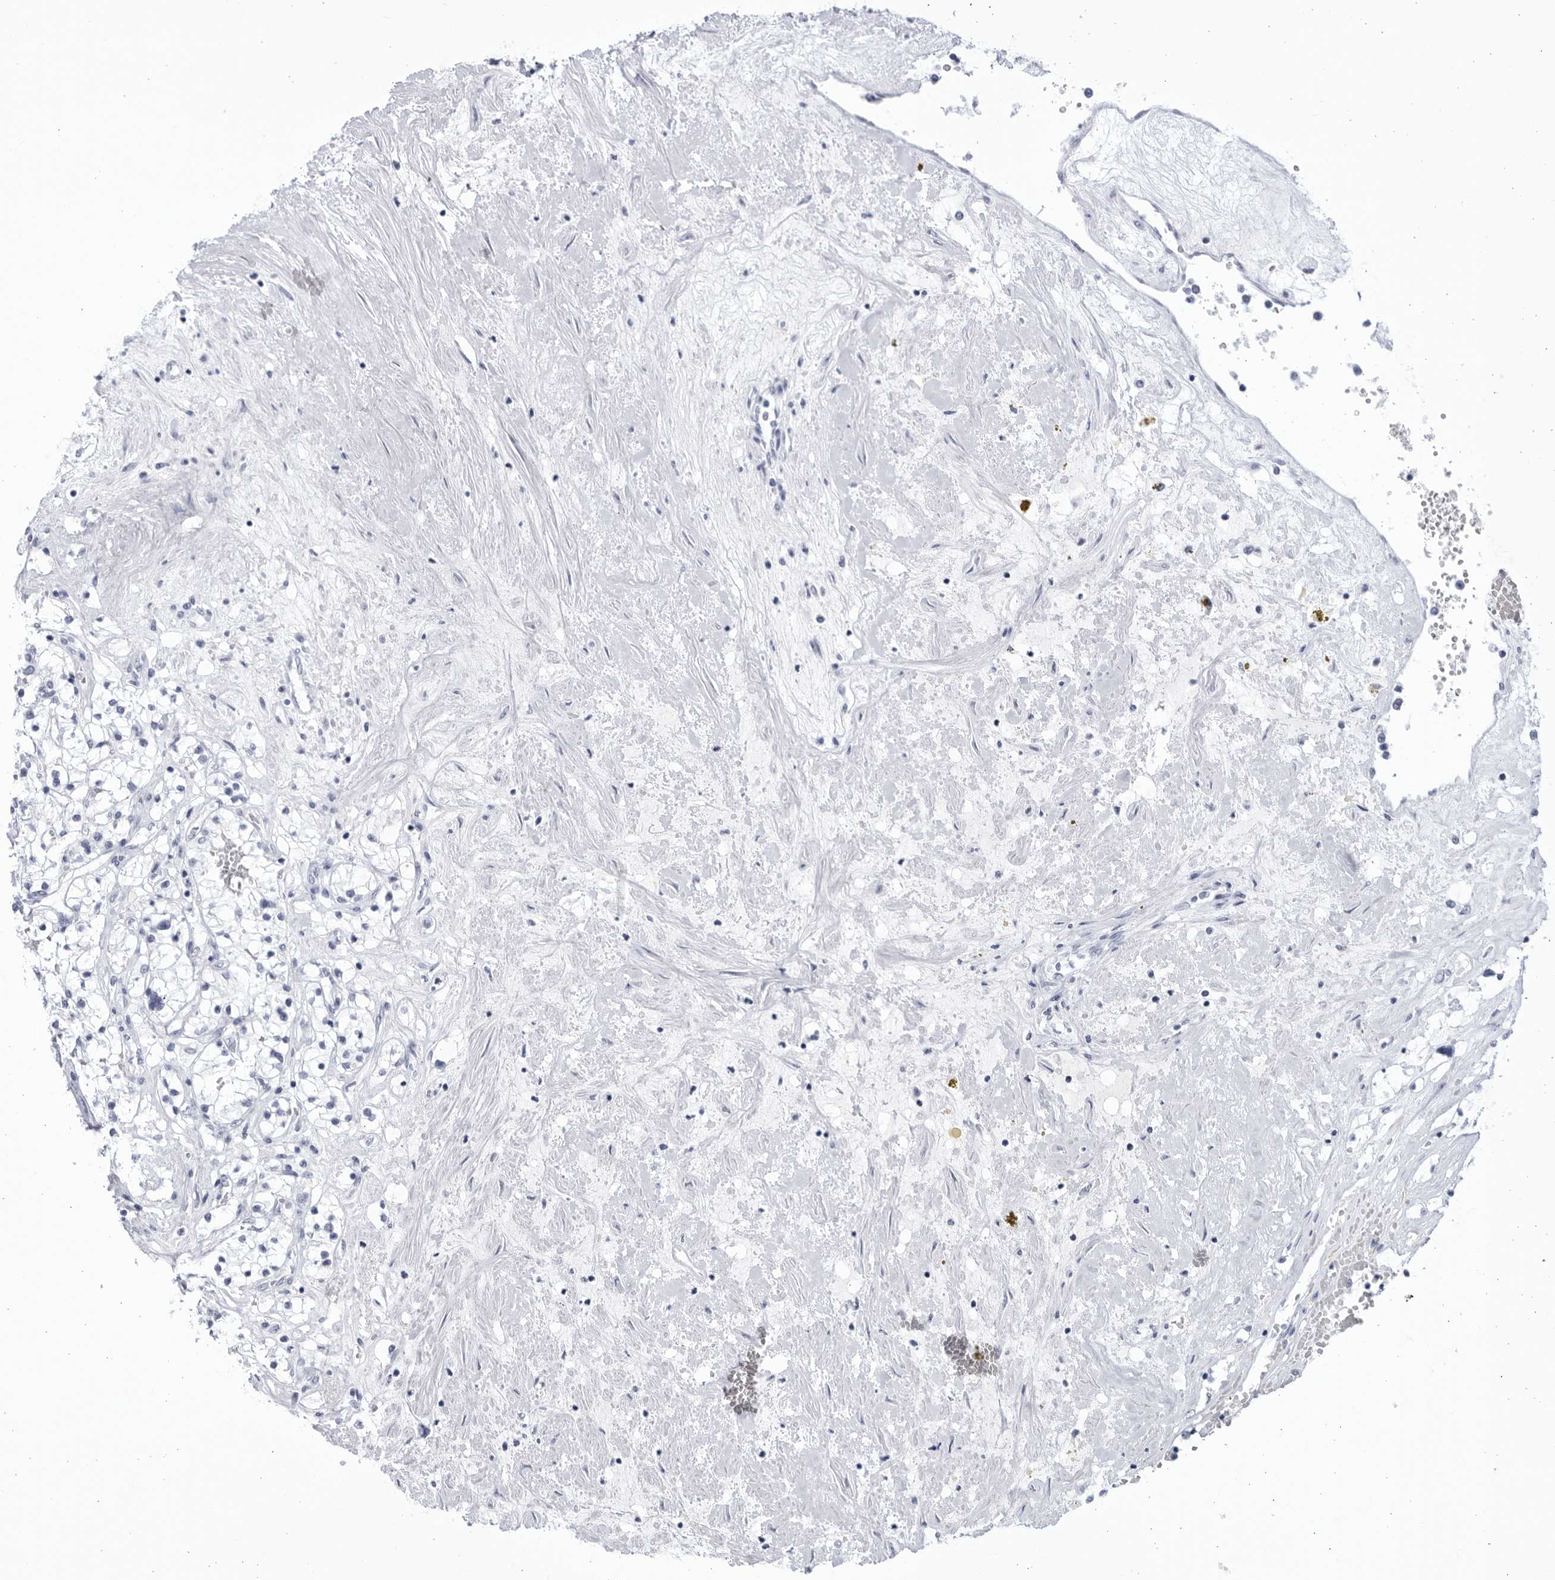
{"staining": {"intensity": "negative", "quantity": "none", "location": "none"}, "tissue": "renal cancer", "cell_type": "Tumor cells", "image_type": "cancer", "snomed": [{"axis": "morphology", "description": "Normal tissue, NOS"}, {"axis": "morphology", "description": "Adenocarcinoma, NOS"}, {"axis": "topography", "description": "Kidney"}], "caption": "The photomicrograph reveals no significant expression in tumor cells of adenocarcinoma (renal).", "gene": "CCDC181", "patient": {"sex": "male", "age": 68}}